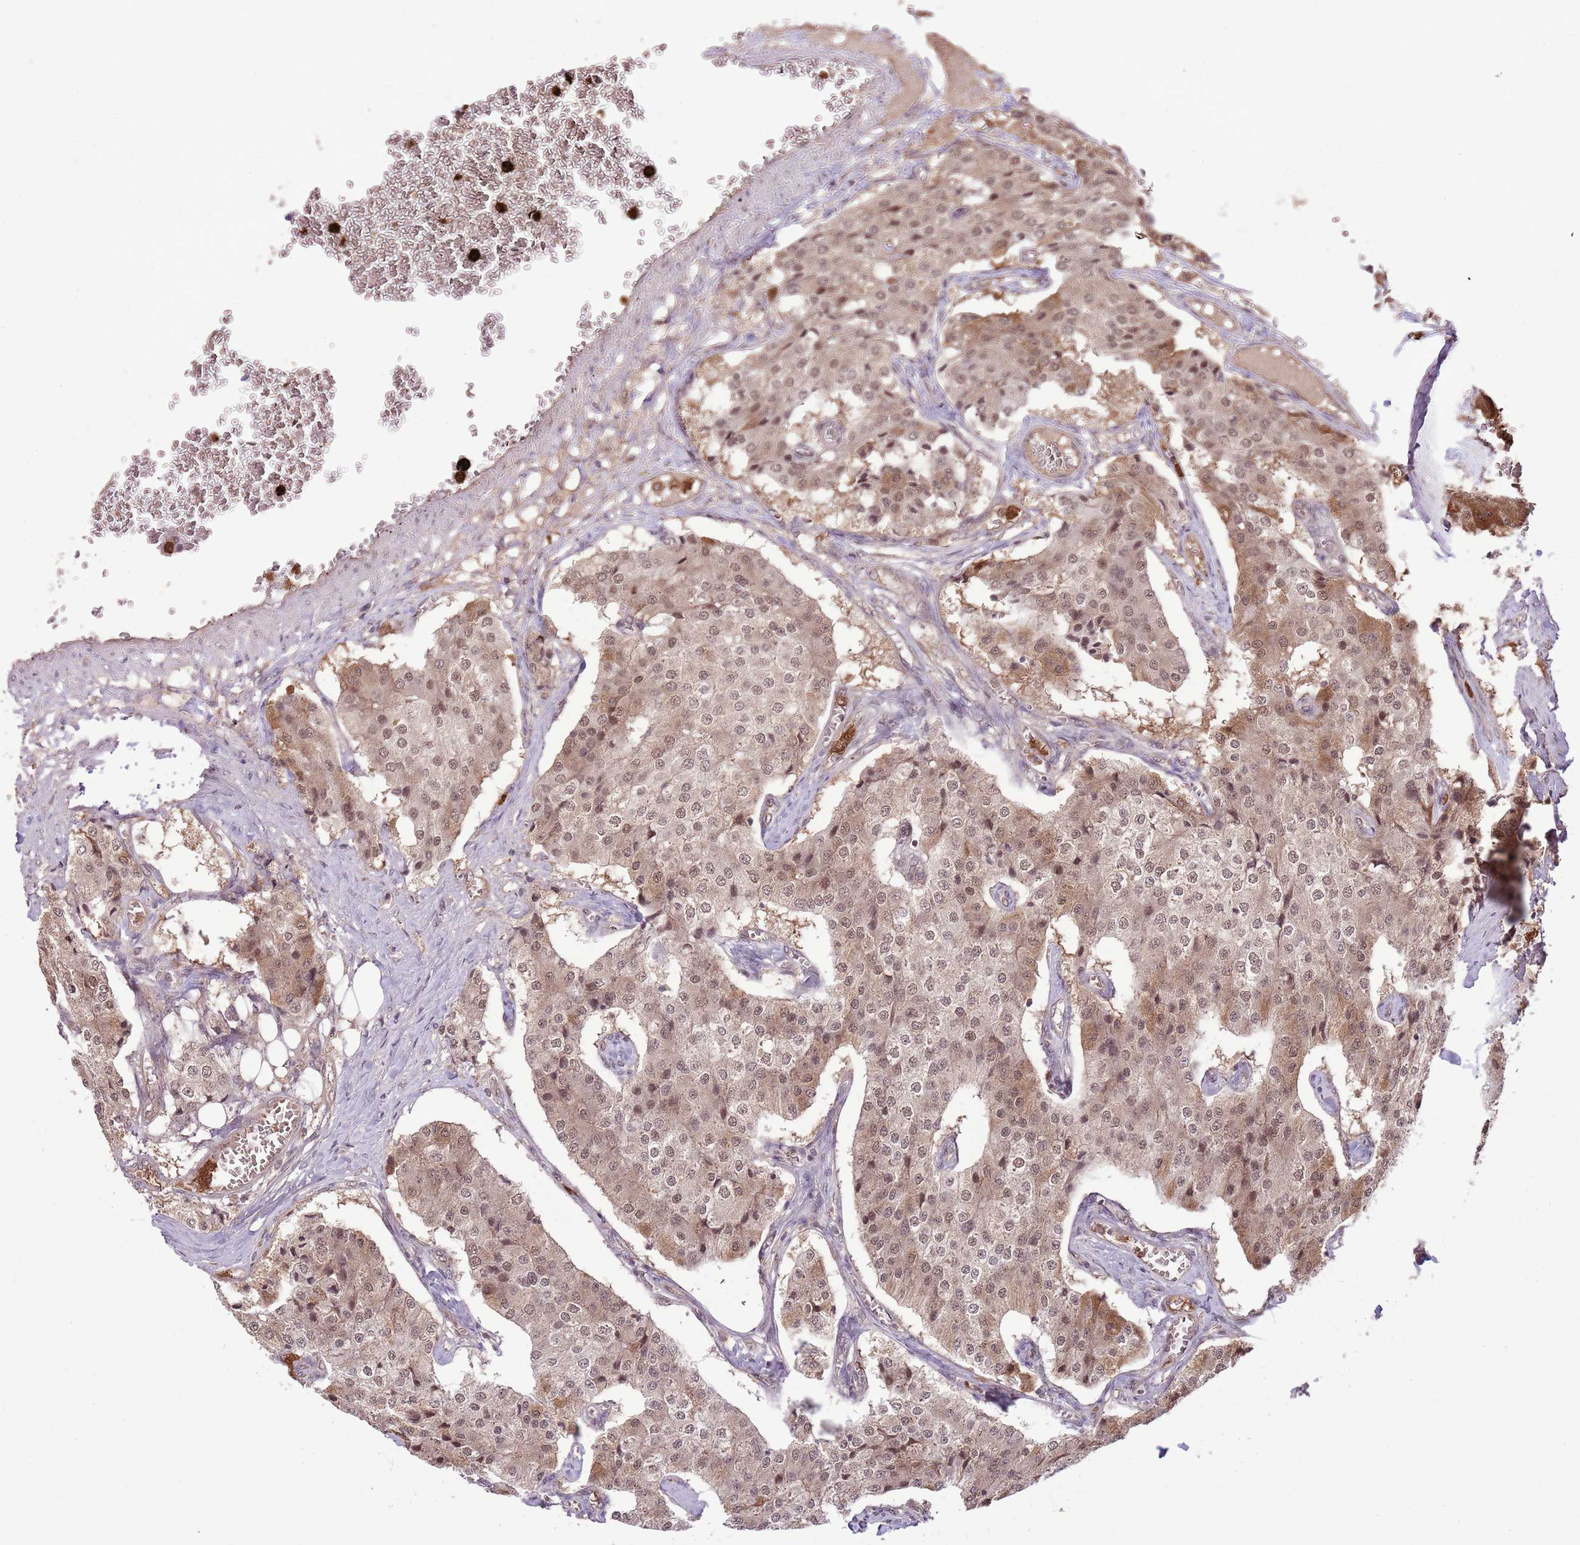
{"staining": {"intensity": "moderate", "quantity": ">75%", "location": "cytoplasmic/membranous,nuclear"}, "tissue": "carcinoid", "cell_type": "Tumor cells", "image_type": "cancer", "snomed": [{"axis": "morphology", "description": "Carcinoid, malignant, NOS"}, {"axis": "topography", "description": "Colon"}], "caption": "Protein expression analysis of carcinoid (malignant) demonstrates moderate cytoplasmic/membranous and nuclear expression in about >75% of tumor cells.", "gene": "AMIGO1", "patient": {"sex": "female", "age": 52}}